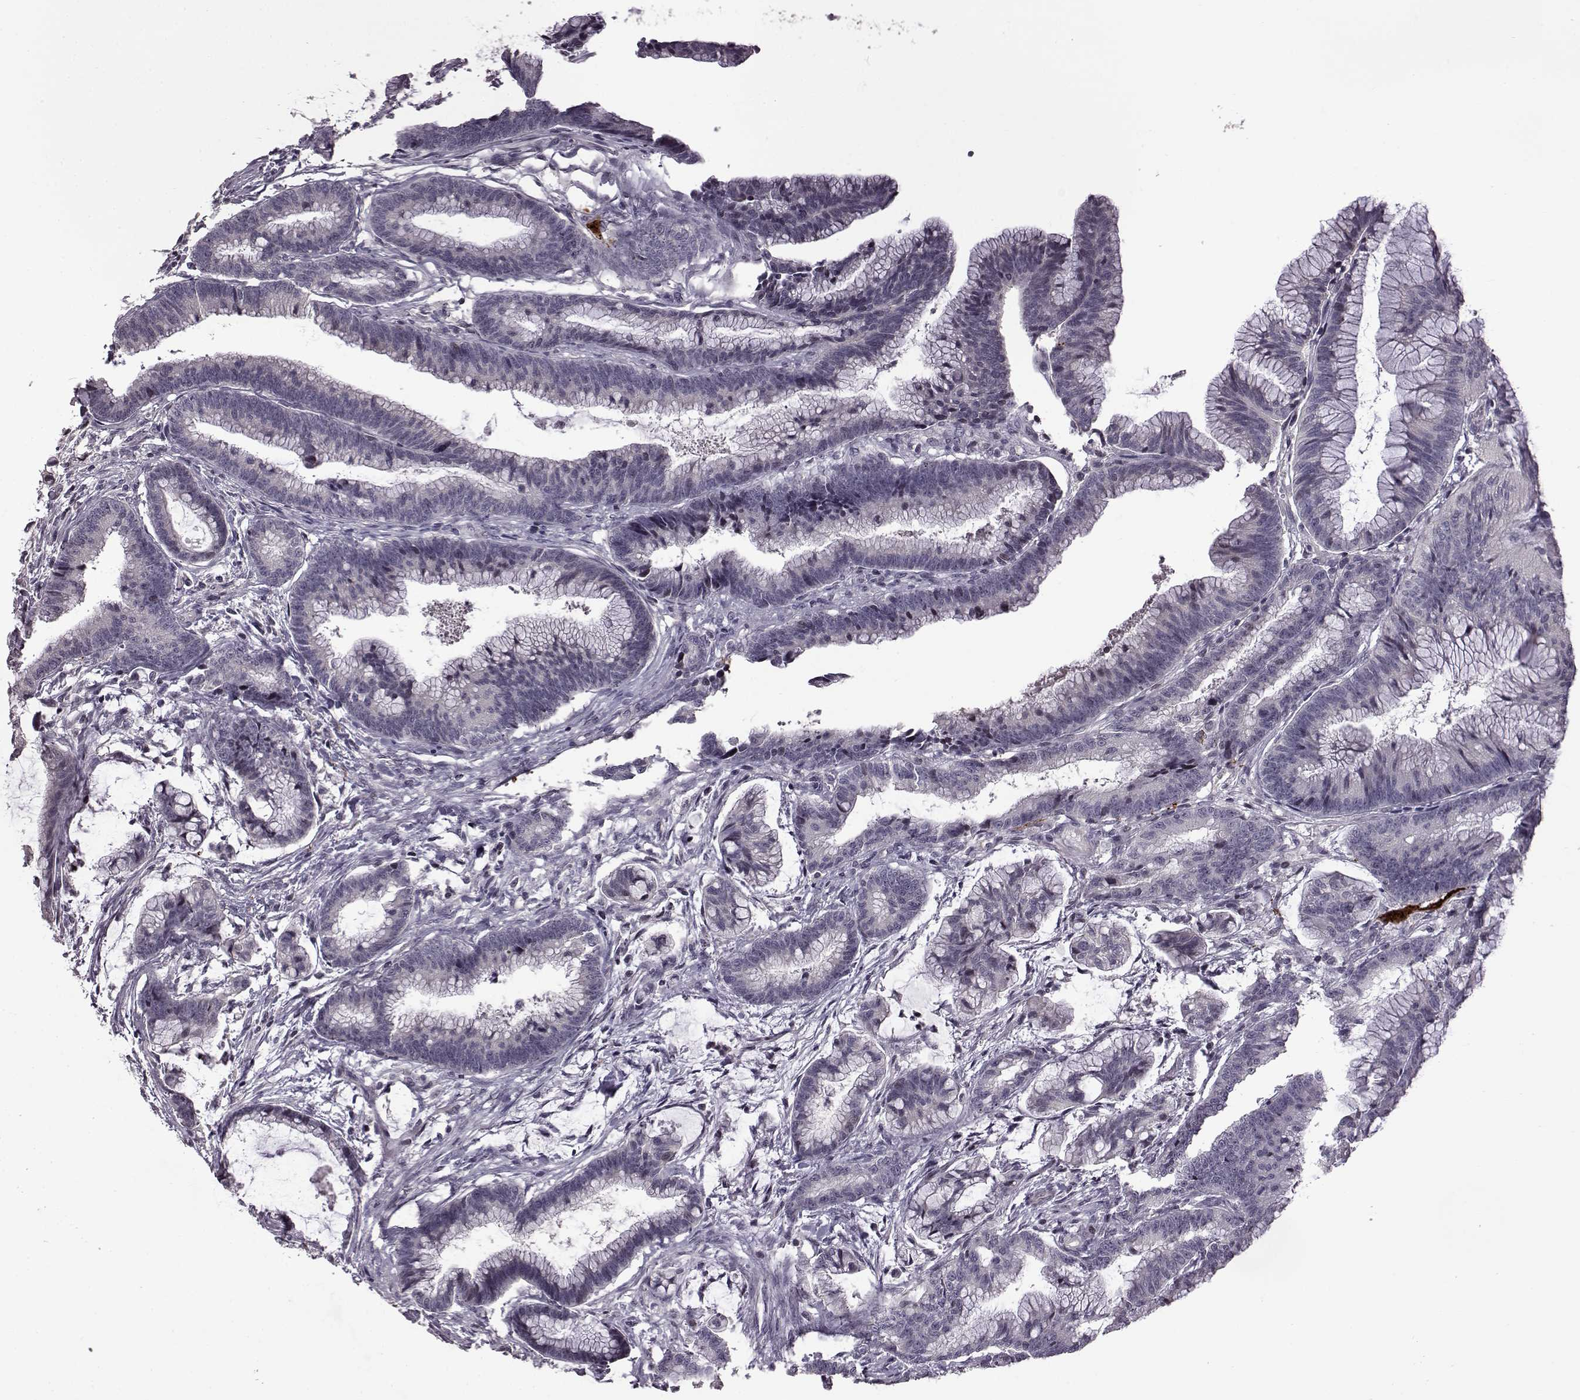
{"staining": {"intensity": "negative", "quantity": "none", "location": "none"}, "tissue": "colorectal cancer", "cell_type": "Tumor cells", "image_type": "cancer", "snomed": [{"axis": "morphology", "description": "Adenocarcinoma, NOS"}, {"axis": "topography", "description": "Colon"}], "caption": "This histopathology image is of colorectal adenocarcinoma stained with immunohistochemistry (IHC) to label a protein in brown with the nuclei are counter-stained blue. There is no staining in tumor cells.", "gene": "GAL", "patient": {"sex": "female", "age": 78}}